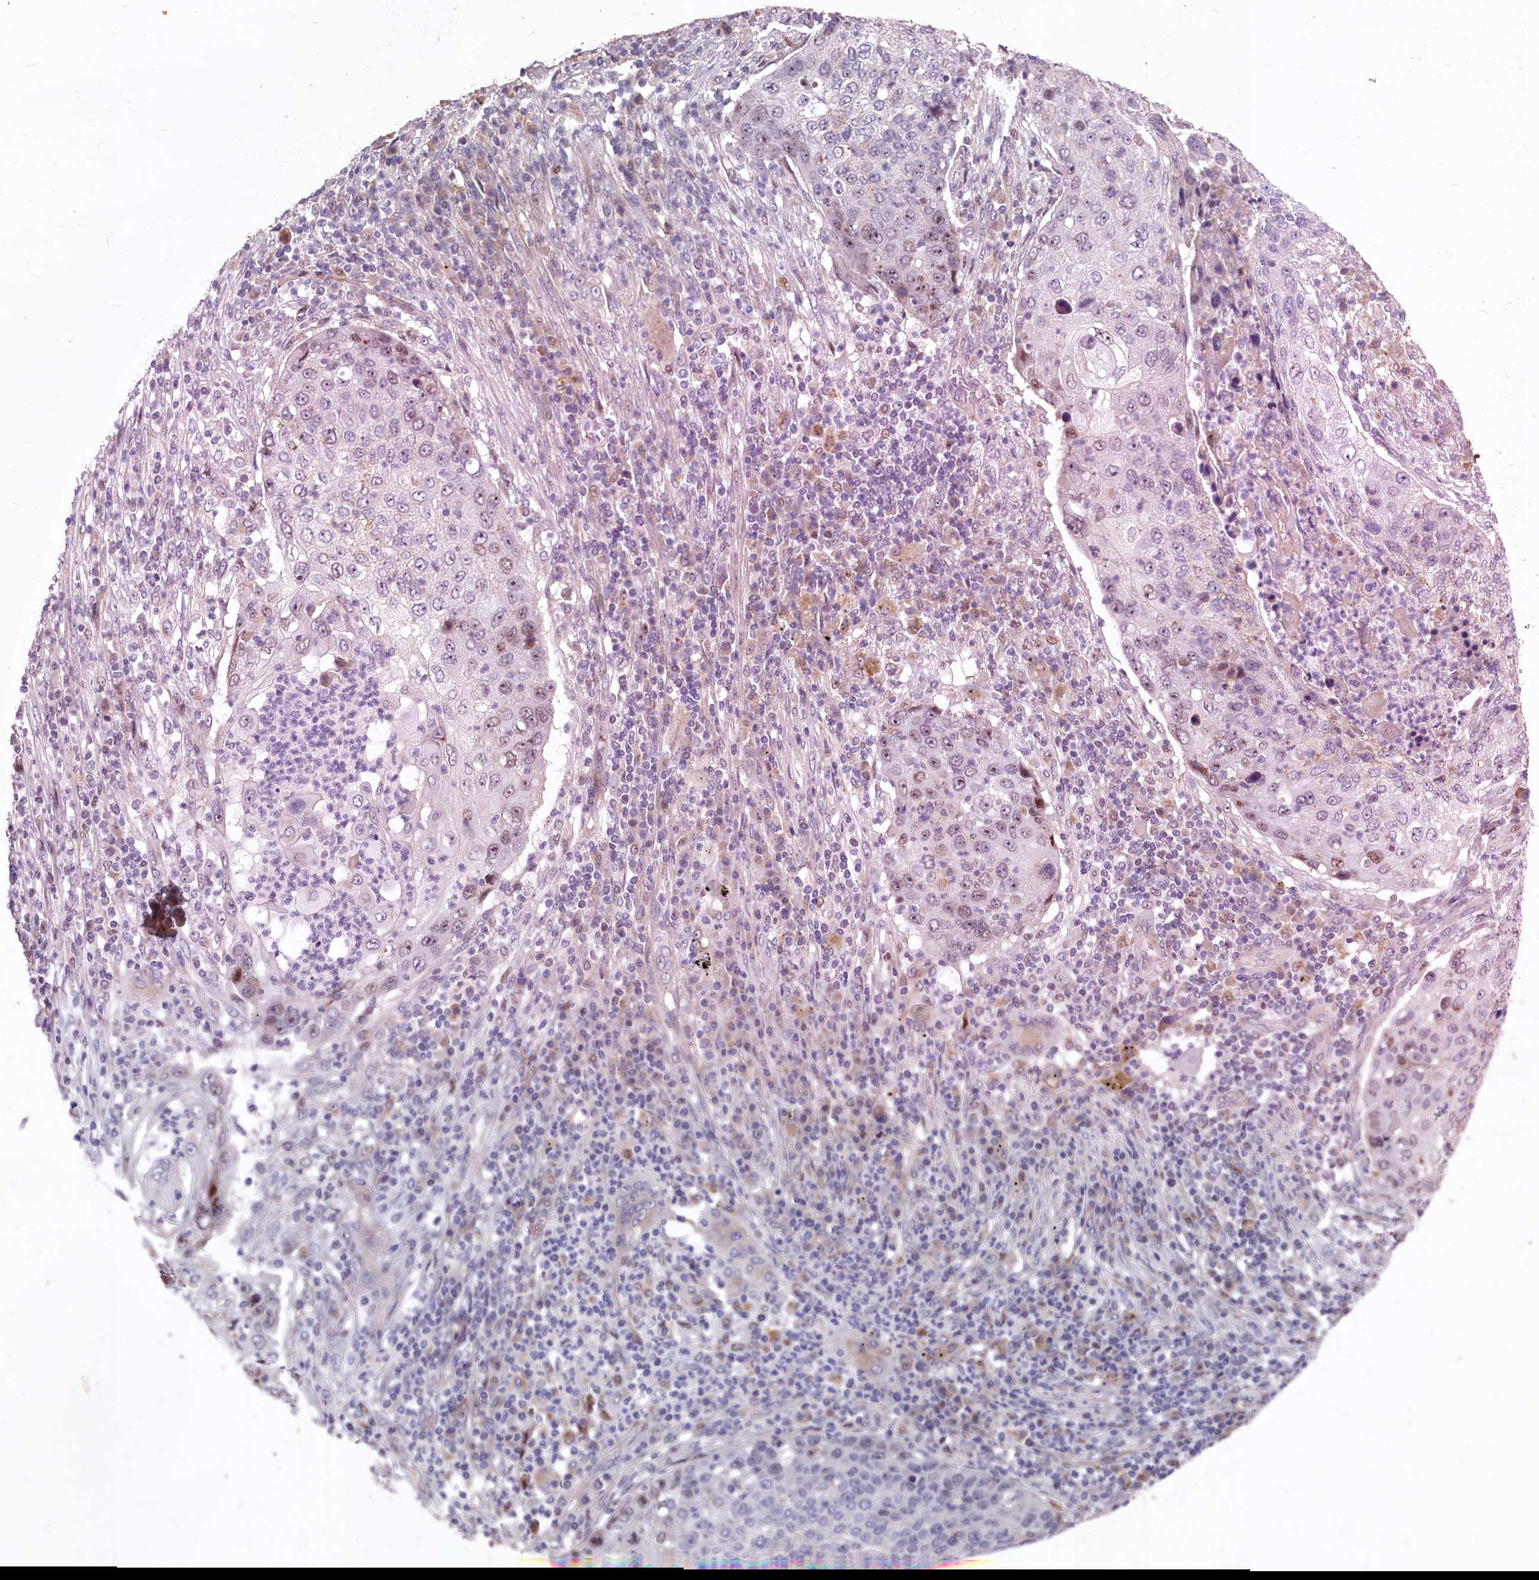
{"staining": {"intensity": "weak", "quantity": "<25%", "location": "nuclear"}, "tissue": "lung cancer", "cell_type": "Tumor cells", "image_type": "cancer", "snomed": [{"axis": "morphology", "description": "Squamous cell carcinoma, NOS"}, {"axis": "topography", "description": "Lung"}], "caption": "A high-resolution histopathology image shows IHC staining of lung cancer (squamous cell carcinoma), which exhibits no significant staining in tumor cells. The staining is performed using DAB (3,3'-diaminobenzidine) brown chromogen with nuclei counter-stained in using hematoxylin.", "gene": "ASXL3", "patient": {"sex": "female", "age": 63}}